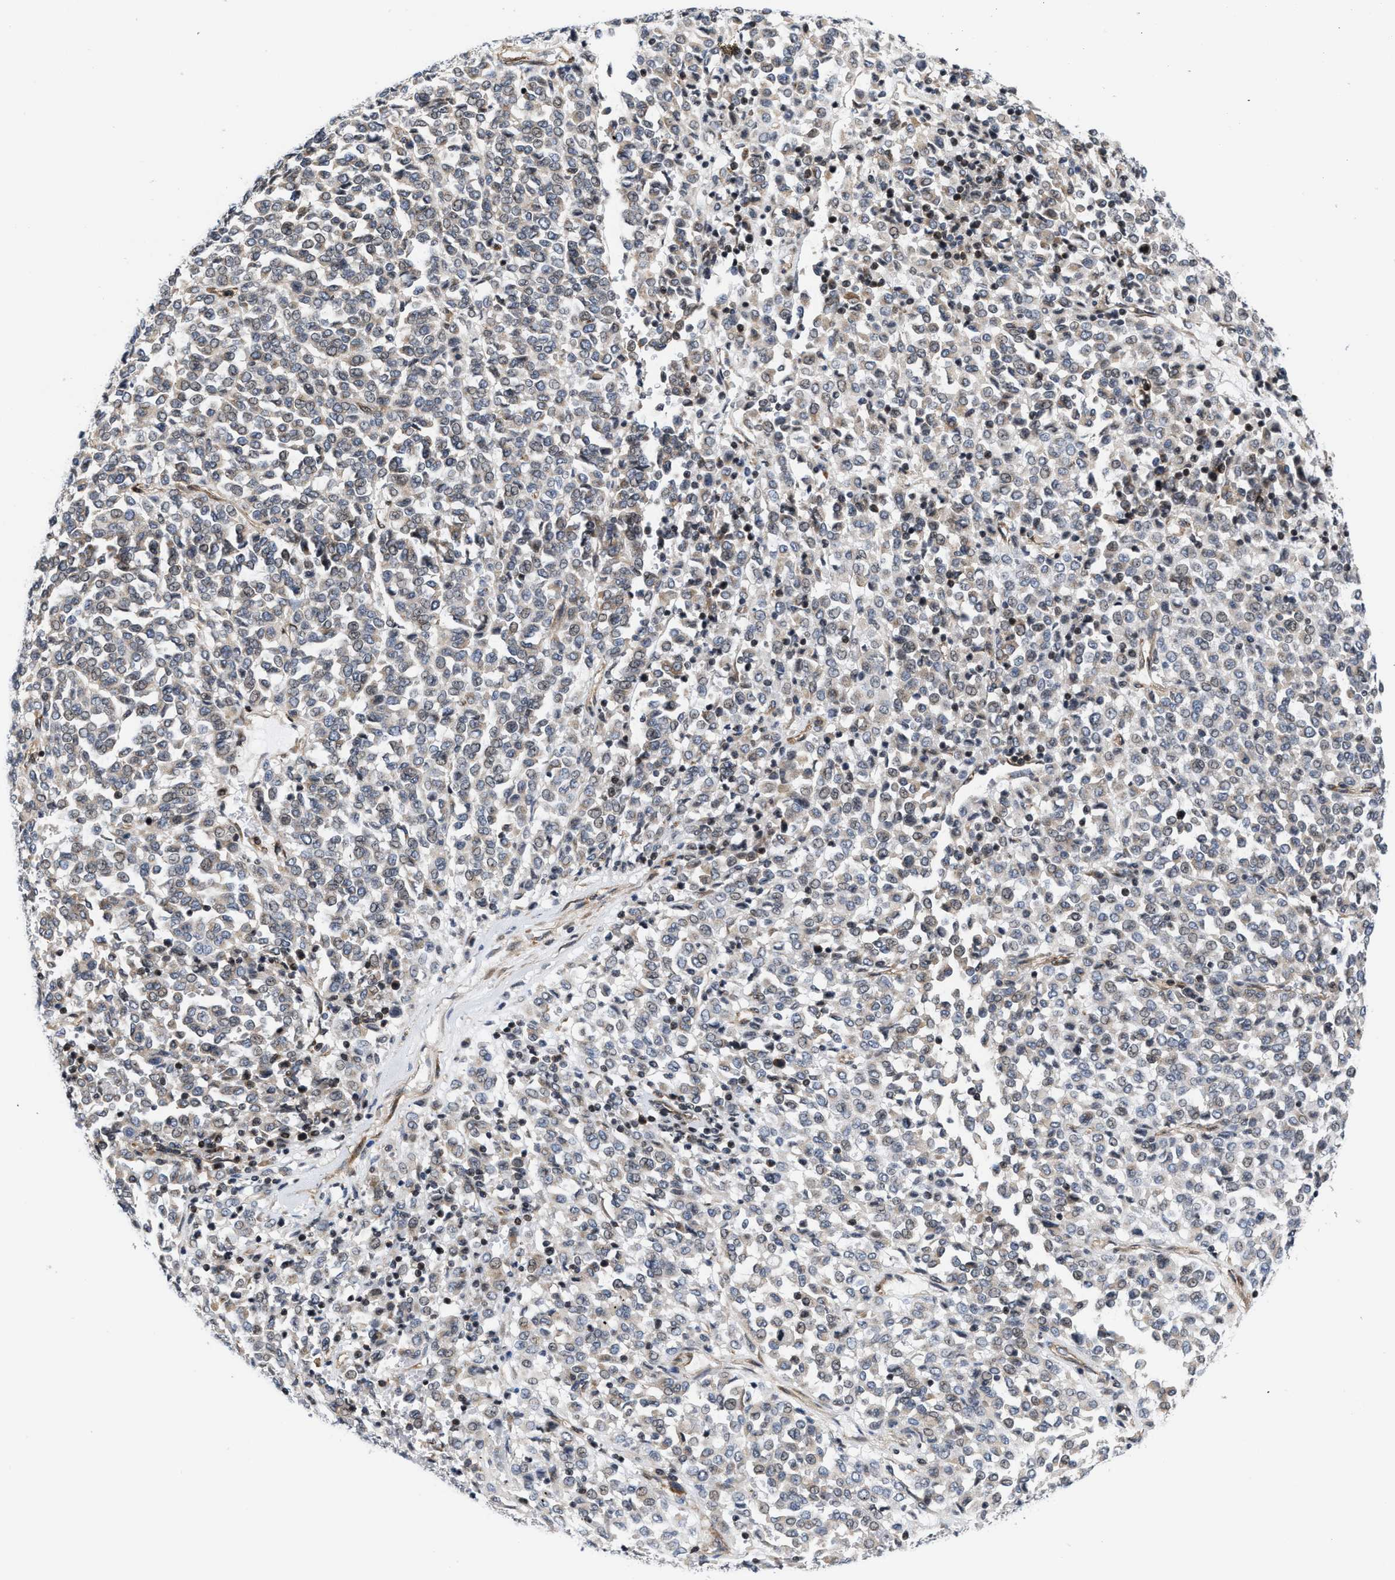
{"staining": {"intensity": "negative", "quantity": "none", "location": "none"}, "tissue": "melanoma", "cell_type": "Tumor cells", "image_type": "cancer", "snomed": [{"axis": "morphology", "description": "Malignant melanoma, Metastatic site"}, {"axis": "topography", "description": "Pancreas"}], "caption": "IHC of human melanoma exhibits no staining in tumor cells.", "gene": "TGFB1I1", "patient": {"sex": "female", "age": 30}}